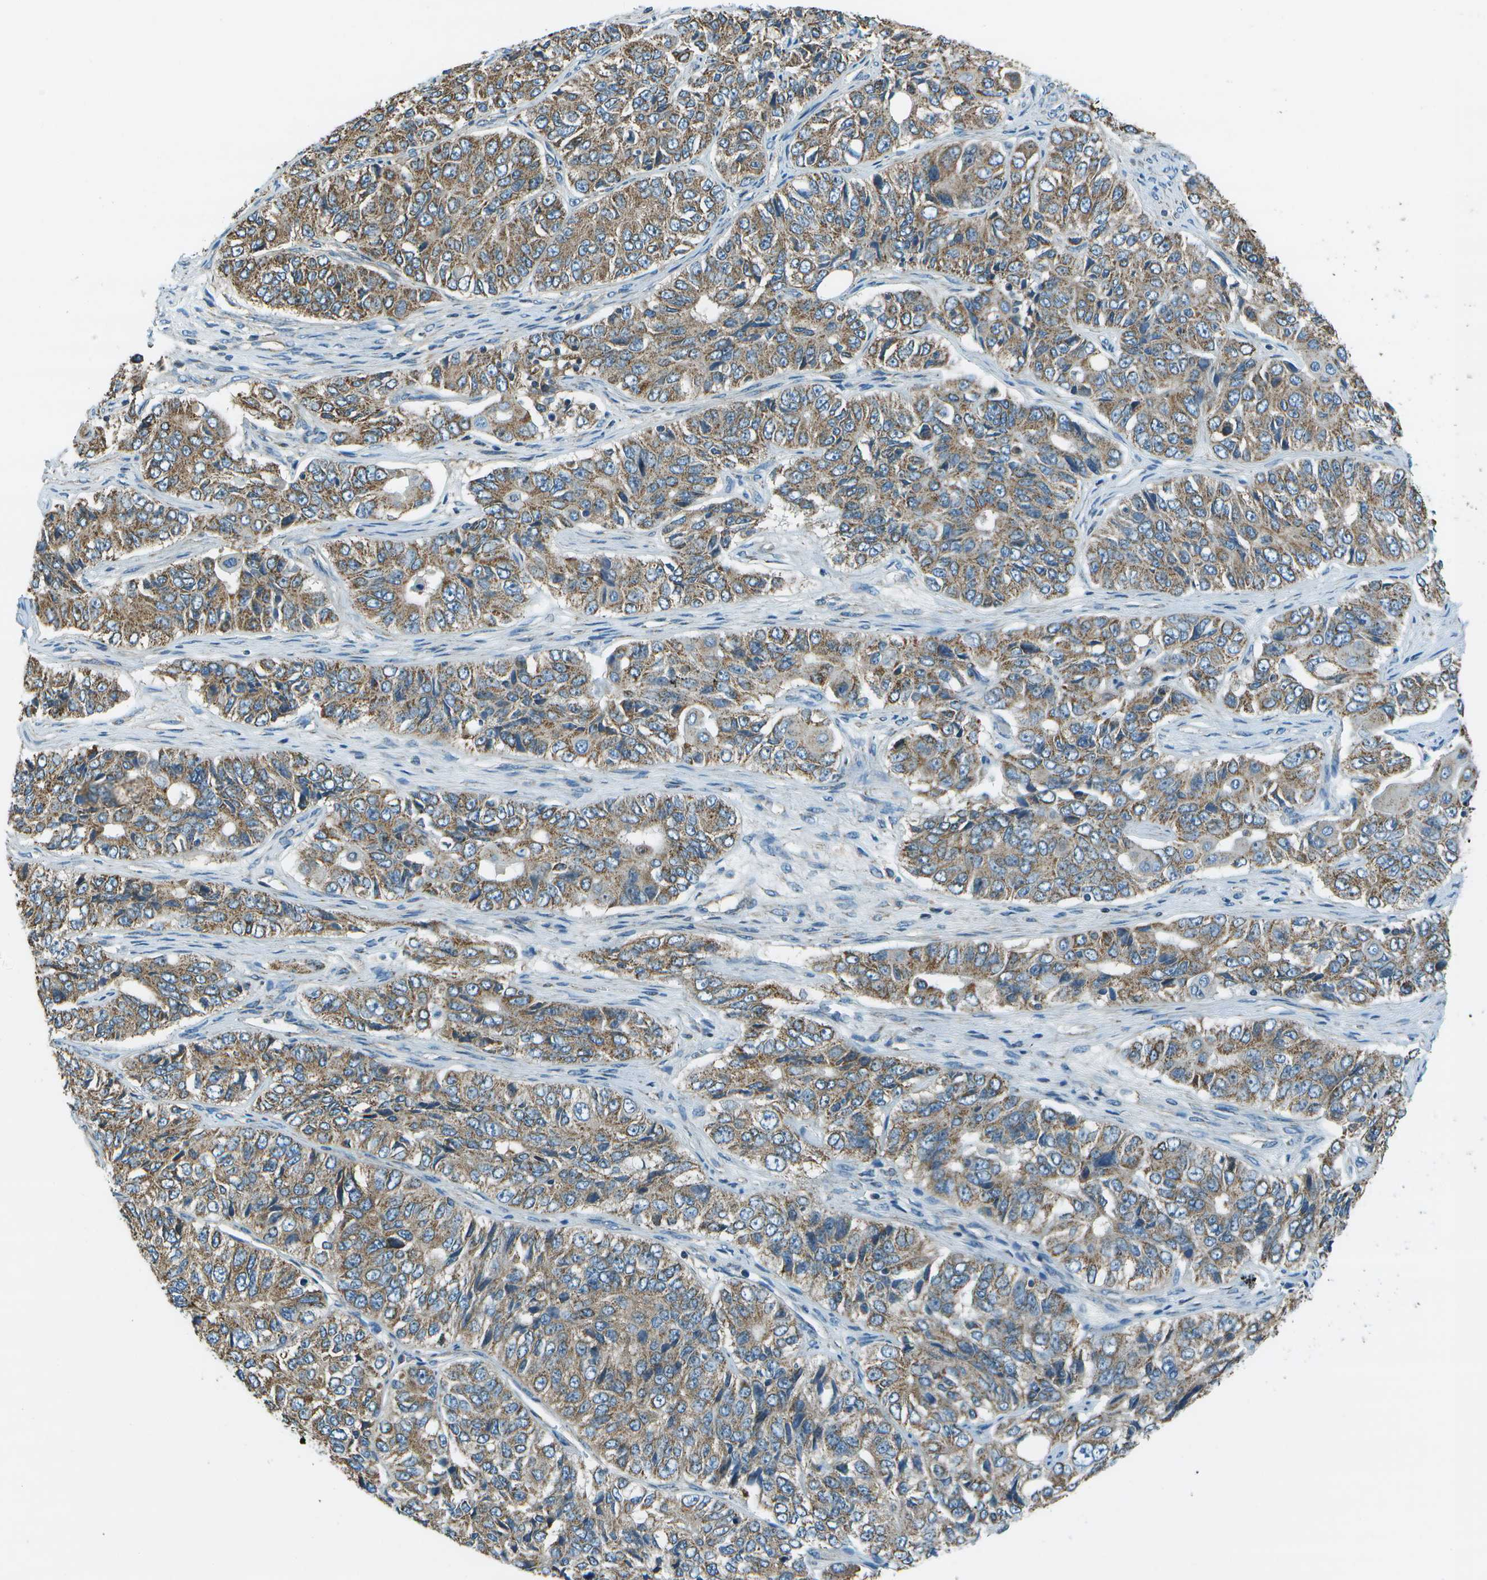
{"staining": {"intensity": "moderate", "quantity": ">75%", "location": "cytoplasmic/membranous"}, "tissue": "ovarian cancer", "cell_type": "Tumor cells", "image_type": "cancer", "snomed": [{"axis": "morphology", "description": "Carcinoma, endometroid"}, {"axis": "topography", "description": "Ovary"}], "caption": "Immunohistochemistry of human ovarian cancer (endometroid carcinoma) displays medium levels of moderate cytoplasmic/membranous expression in approximately >75% of tumor cells.", "gene": "TMEM51", "patient": {"sex": "female", "age": 51}}